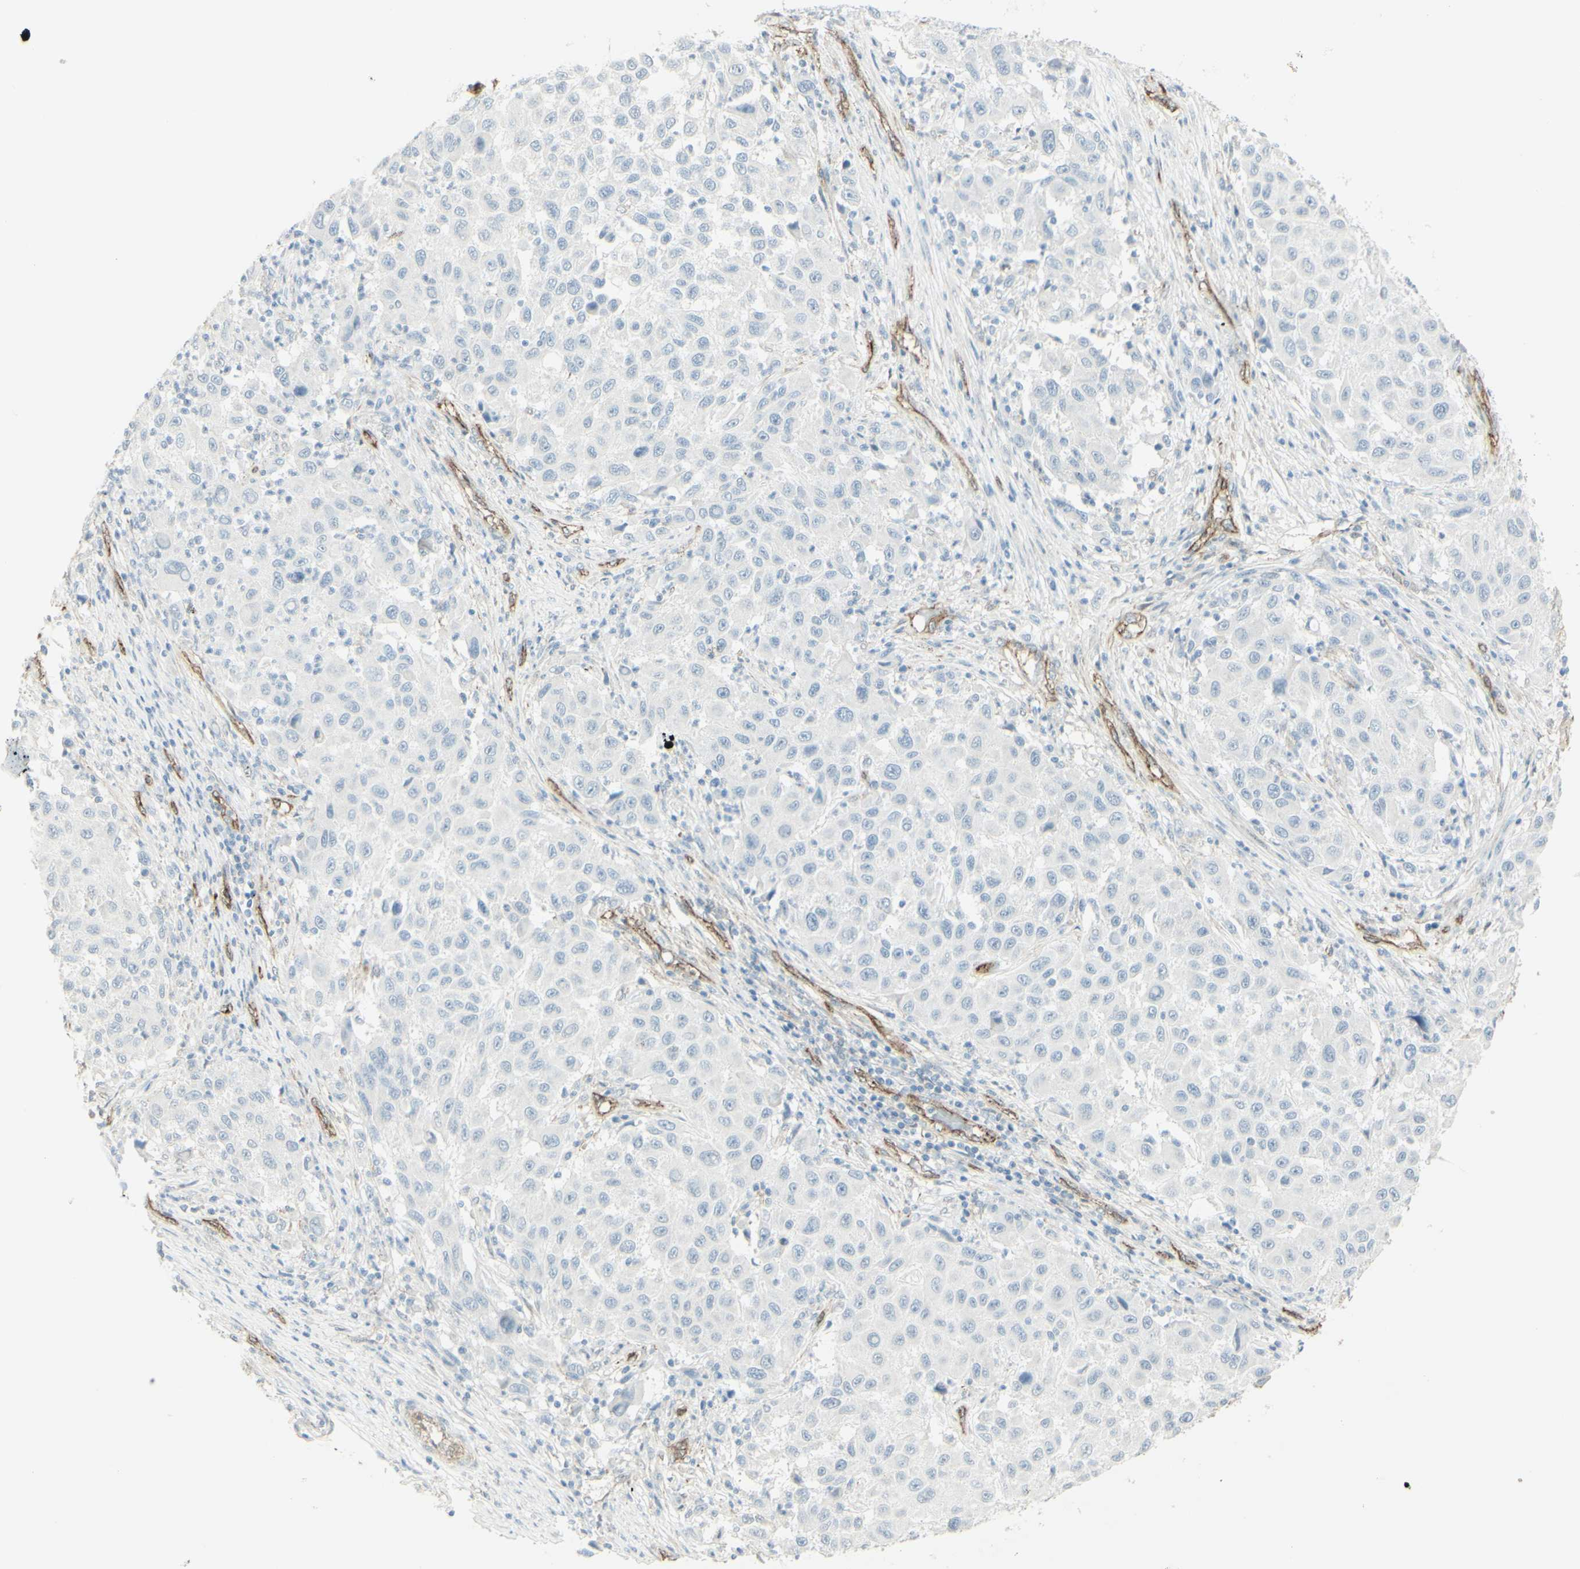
{"staining": {"intensity": "negative", "quantity": "none", "location": "none"}, "tissue": "melanoma", "cell_type": "Tumor cells", "image_type": "cancer", "snomed": [{"axis": "morphology", "description": "Malignant melanoma, Metastatic site"}, {"axis": "topography", "description": "Lymph node"}], "caption": "Immunohistochemistry (IHC) image of neoplastic tissue: malignant melanoma (metastatic site) stained with DAB (3,3'-diaminobenzidine) exhibits no significant protein staining in tumor cells. (Stains: DAB immunohistochemistry with hematoxylin counter stain, Microscopy: brightfield microscopy at high magnification).", "gene": "MYO6", "patient": {"sex": "male", "age": 61}}